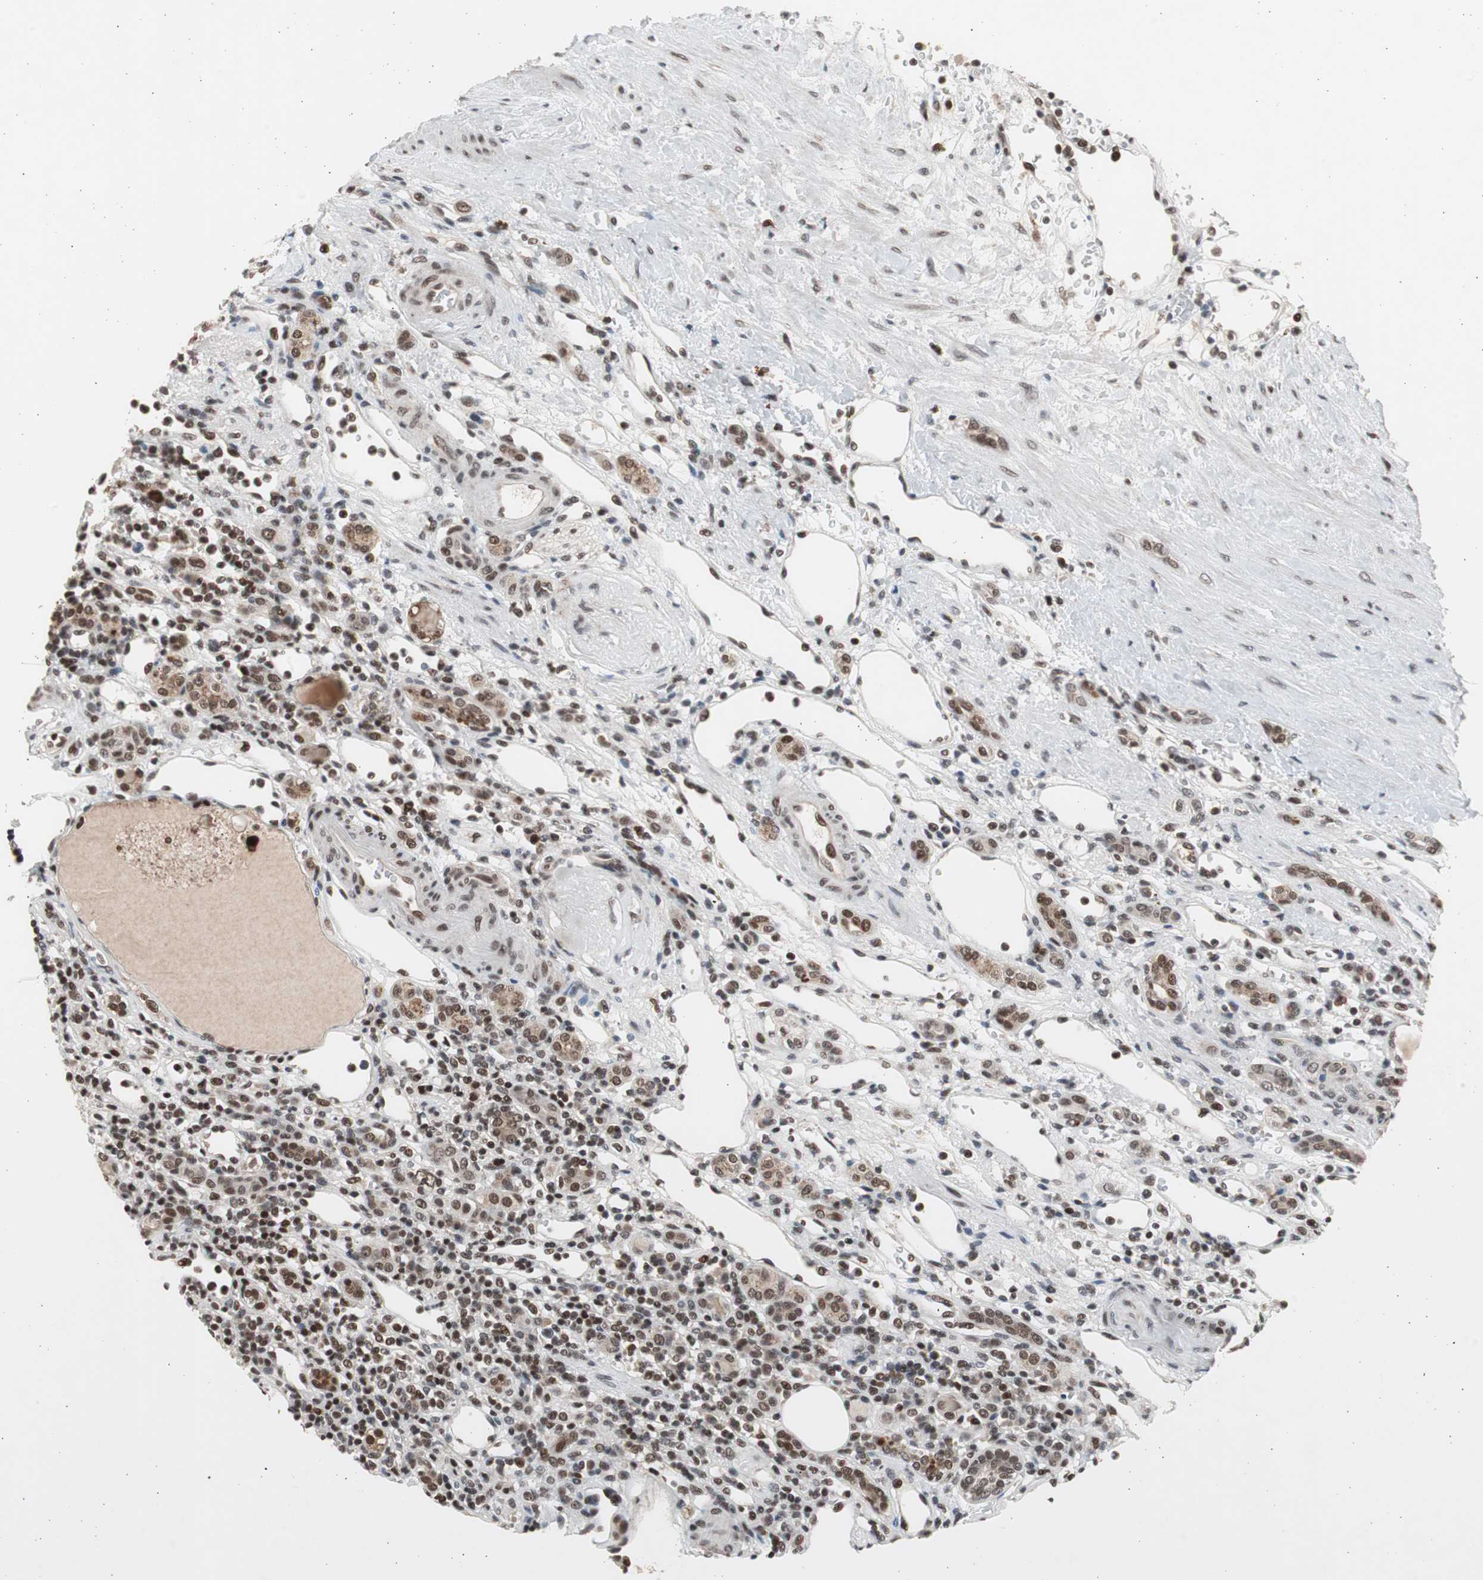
{"staining": {"intensity": "moderate", "quantity": ">75%", "location": "nuclear"}, "tissue": "renal cancer", "cell_type": "Tumor cells", "image_type": "cancer", "snomed": [{"axis": "morphology", "description": "Normal tissue, NOS"}, {"axis": "morphology", "description": "Adenocarcinoma, NOS"}, {"axis": "topography", "description": "Kidney"}], "caption": "IHC (DAB) staining of adenocarcinoma (renal) displays moderate nuclear protein expression in about >75% of tumor cells. (brown staining indicates protein expression, while blue staining denotes nuclei).", "gene": "RPA1", "patient": {"sex": "female", "age": 55}}